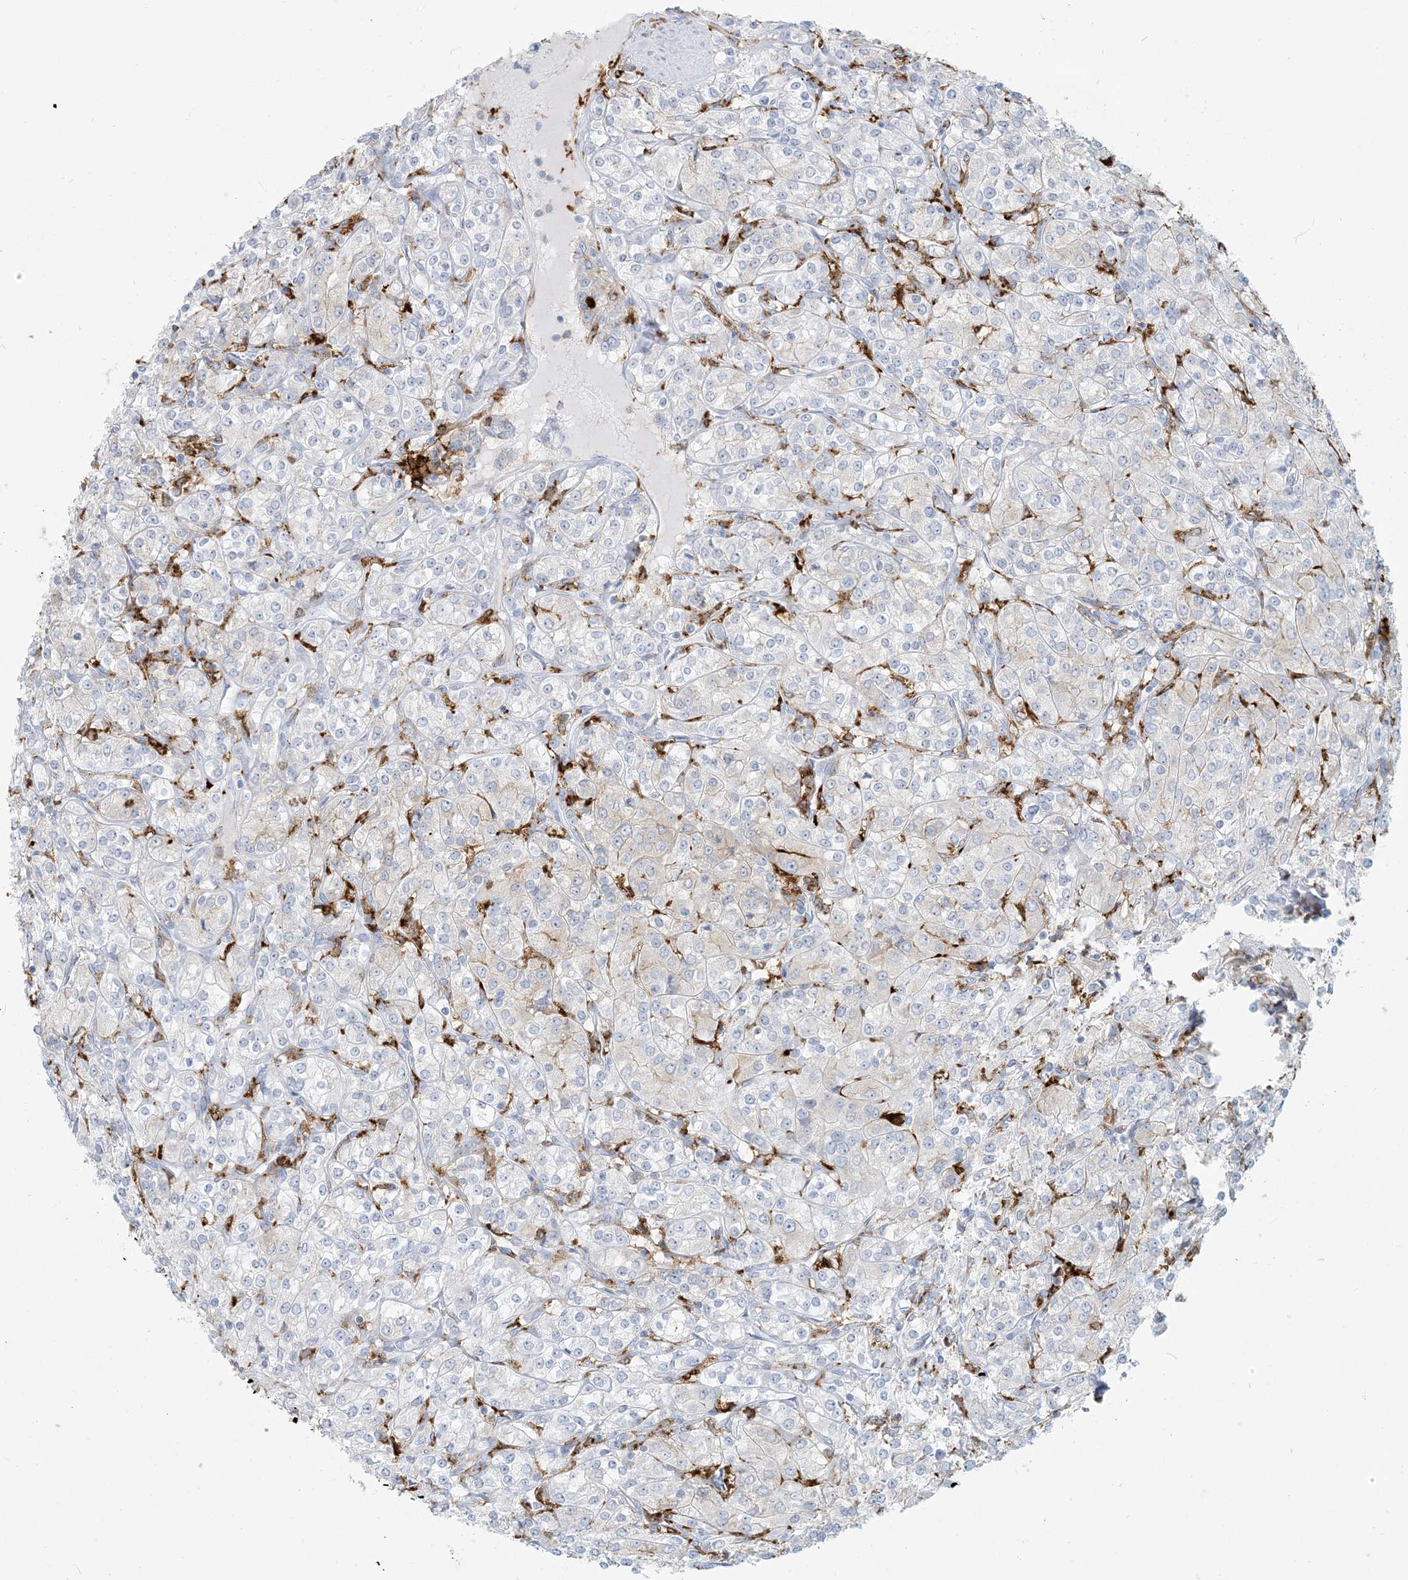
{"staining": {"intensity": "negative", "quantity": "none", "location": "none"}, "tissue": "renal cancer", "cell_type": "Tumor cells", "image_type": "cancer", "snomed": [{"axis": "morphology", "description": "Adenocarcinoma, NOS"}, {"axis": "topography", "description": "Kidney"}], "caption": "Protein analysis of renal cancer reveals no significant staining in tumor cells.", "gene": "HLA-DRB1", "patient": {"sex": "male", "age": 77}}